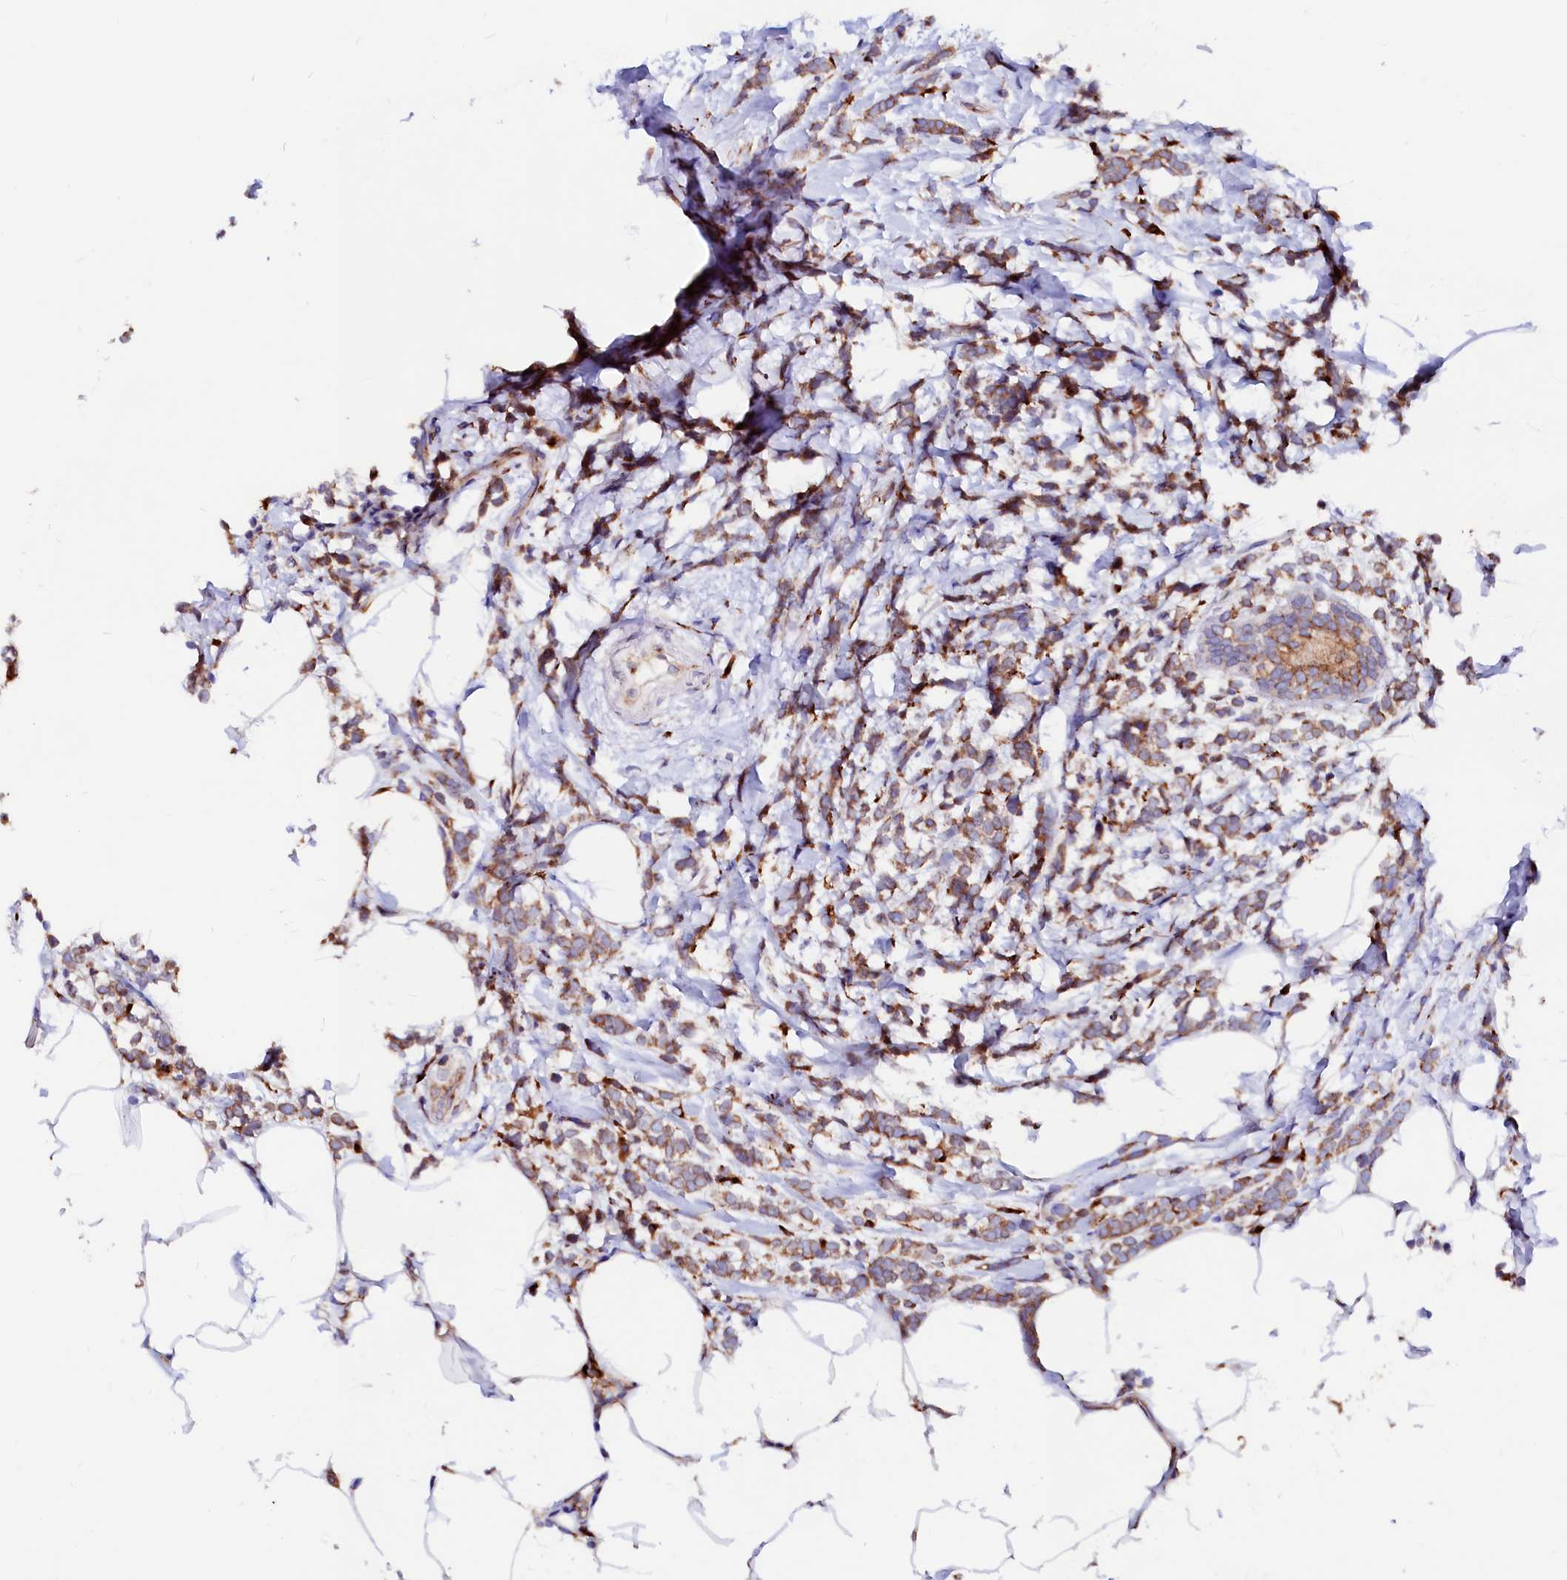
{"staining": {"intensity": "strong", "quantity": ">75%", "location": "cytoplasmic/membranous"}, "tissue": "breast cancer", "cell_type": "Tumor cells", "image_type": "cancer", "snomed": [{"axis": "morphology", "description": "Lobular carcinoma"}, {"axis": "topography", "description": "Breast"}], "caption": "Immunohistochemistry (IHC) image of neoplastic tissue: human breast lobular carcinoma stained using immunohistochemistry (IHC) reveals high levels of strong protein expression localized specifically in the cytoplasmic/membranous of tumor cells, appearing as a cytoplasmic/membranous brown color.", "gene": "LMAN1", "patient": {"sex": "female", "age": 58}}